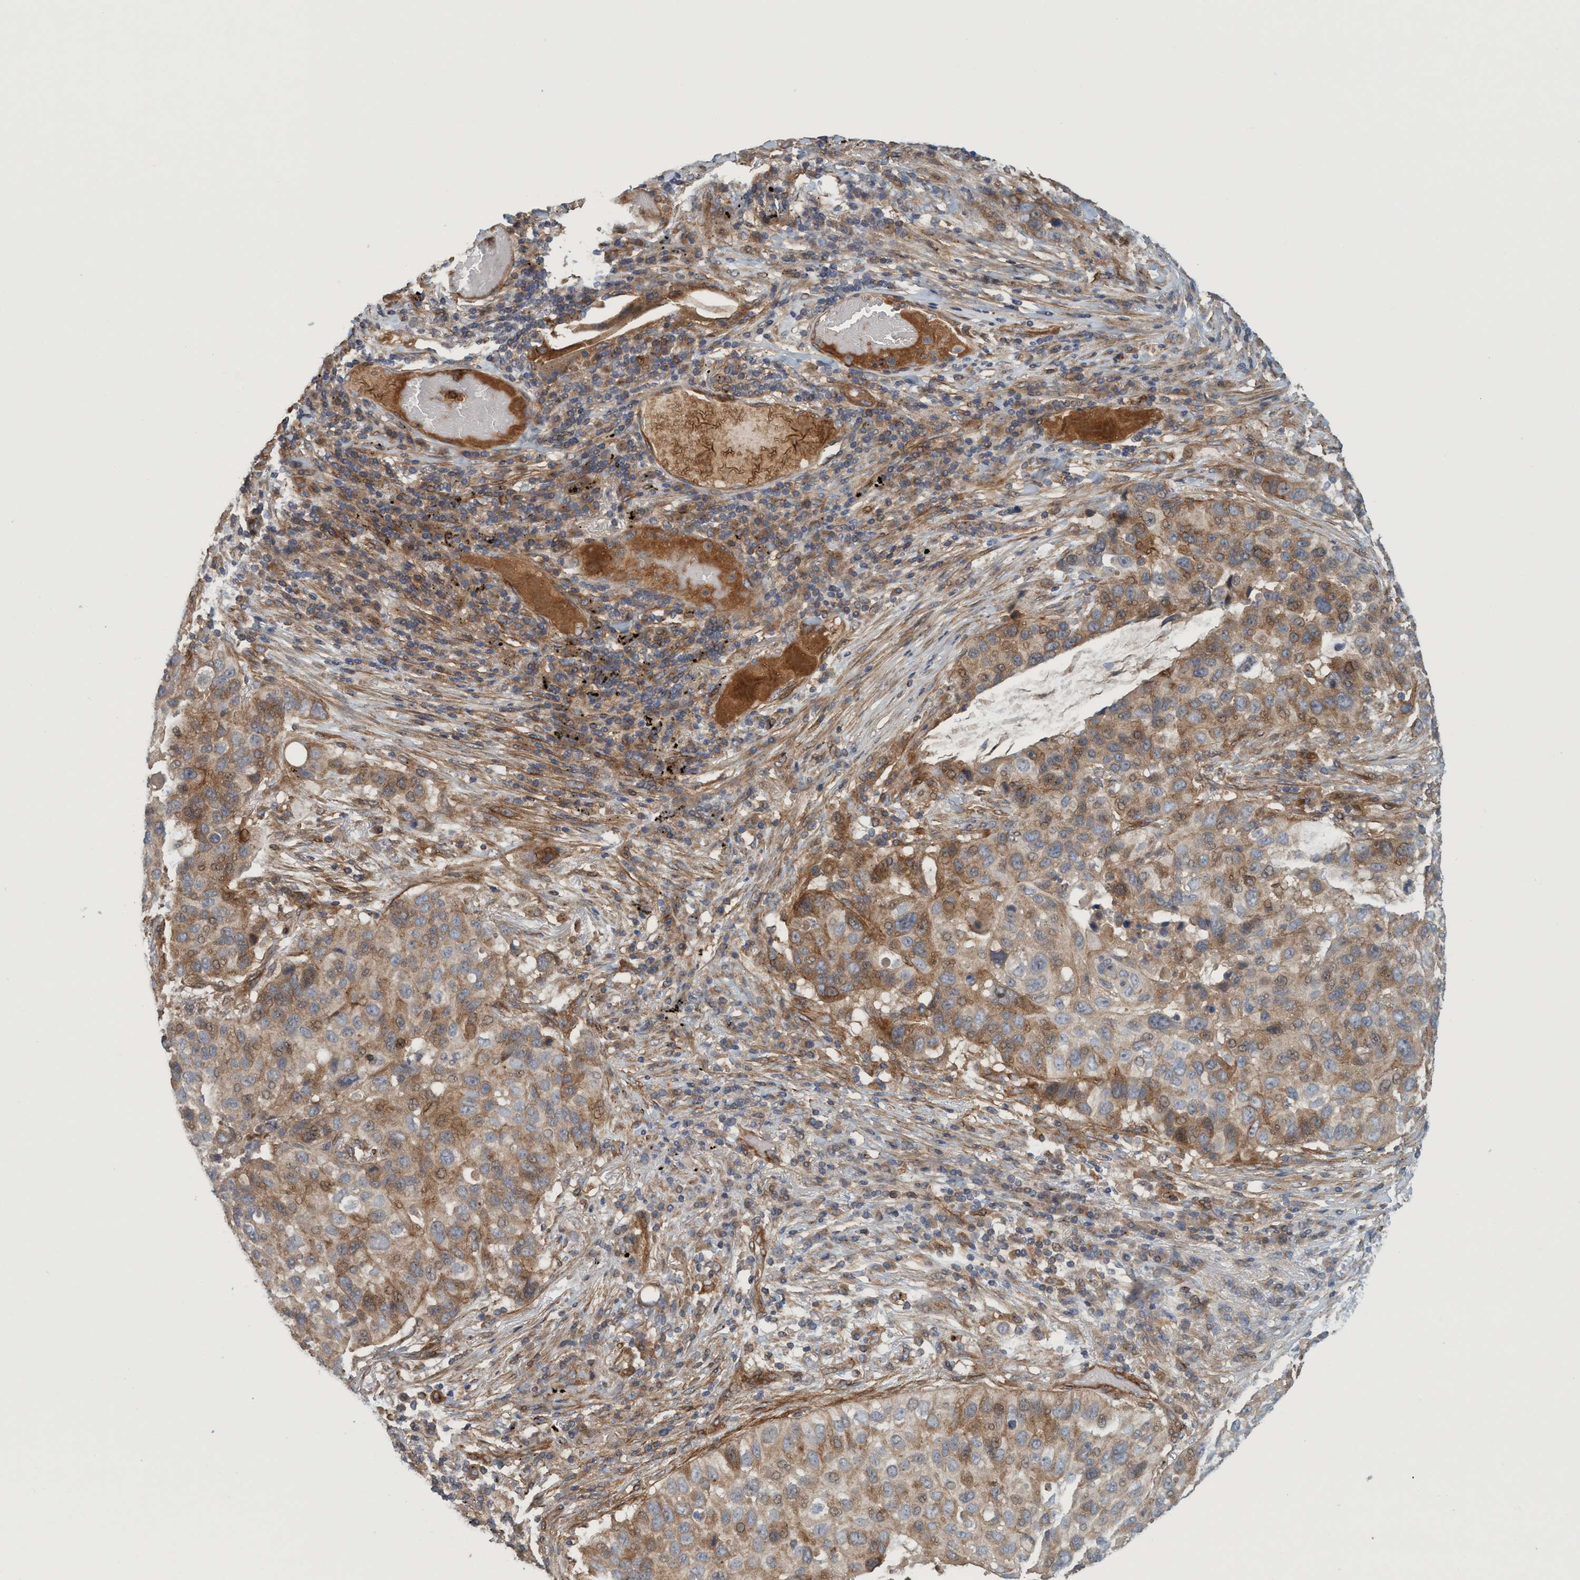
{"staining": {"intensity": "moderate", "quantity": "25%-75%", "location": "cytoplasmic/membranous"}, "tissue": "lung cancer", "cell_type": "Tumor cells", "image_type": "cancer", "snomed": [{"axis": "morphology", "description": "Squamous cell carcinoma, NOS"}, {"axis": "topography", "description": "Lung"}], "caption": "The micrograph exhibits a brown stain indicating the presence of a protein in the cytoplasmic/membranous of tumor cells in squamous cell carcinoma (lung). (DAB (3,3'-diaminobenzidine) = brown stain, brightfield microscopy at high magnification).", "gene": "SPECC1", "patient": {"sex": "male", "age": 57}}